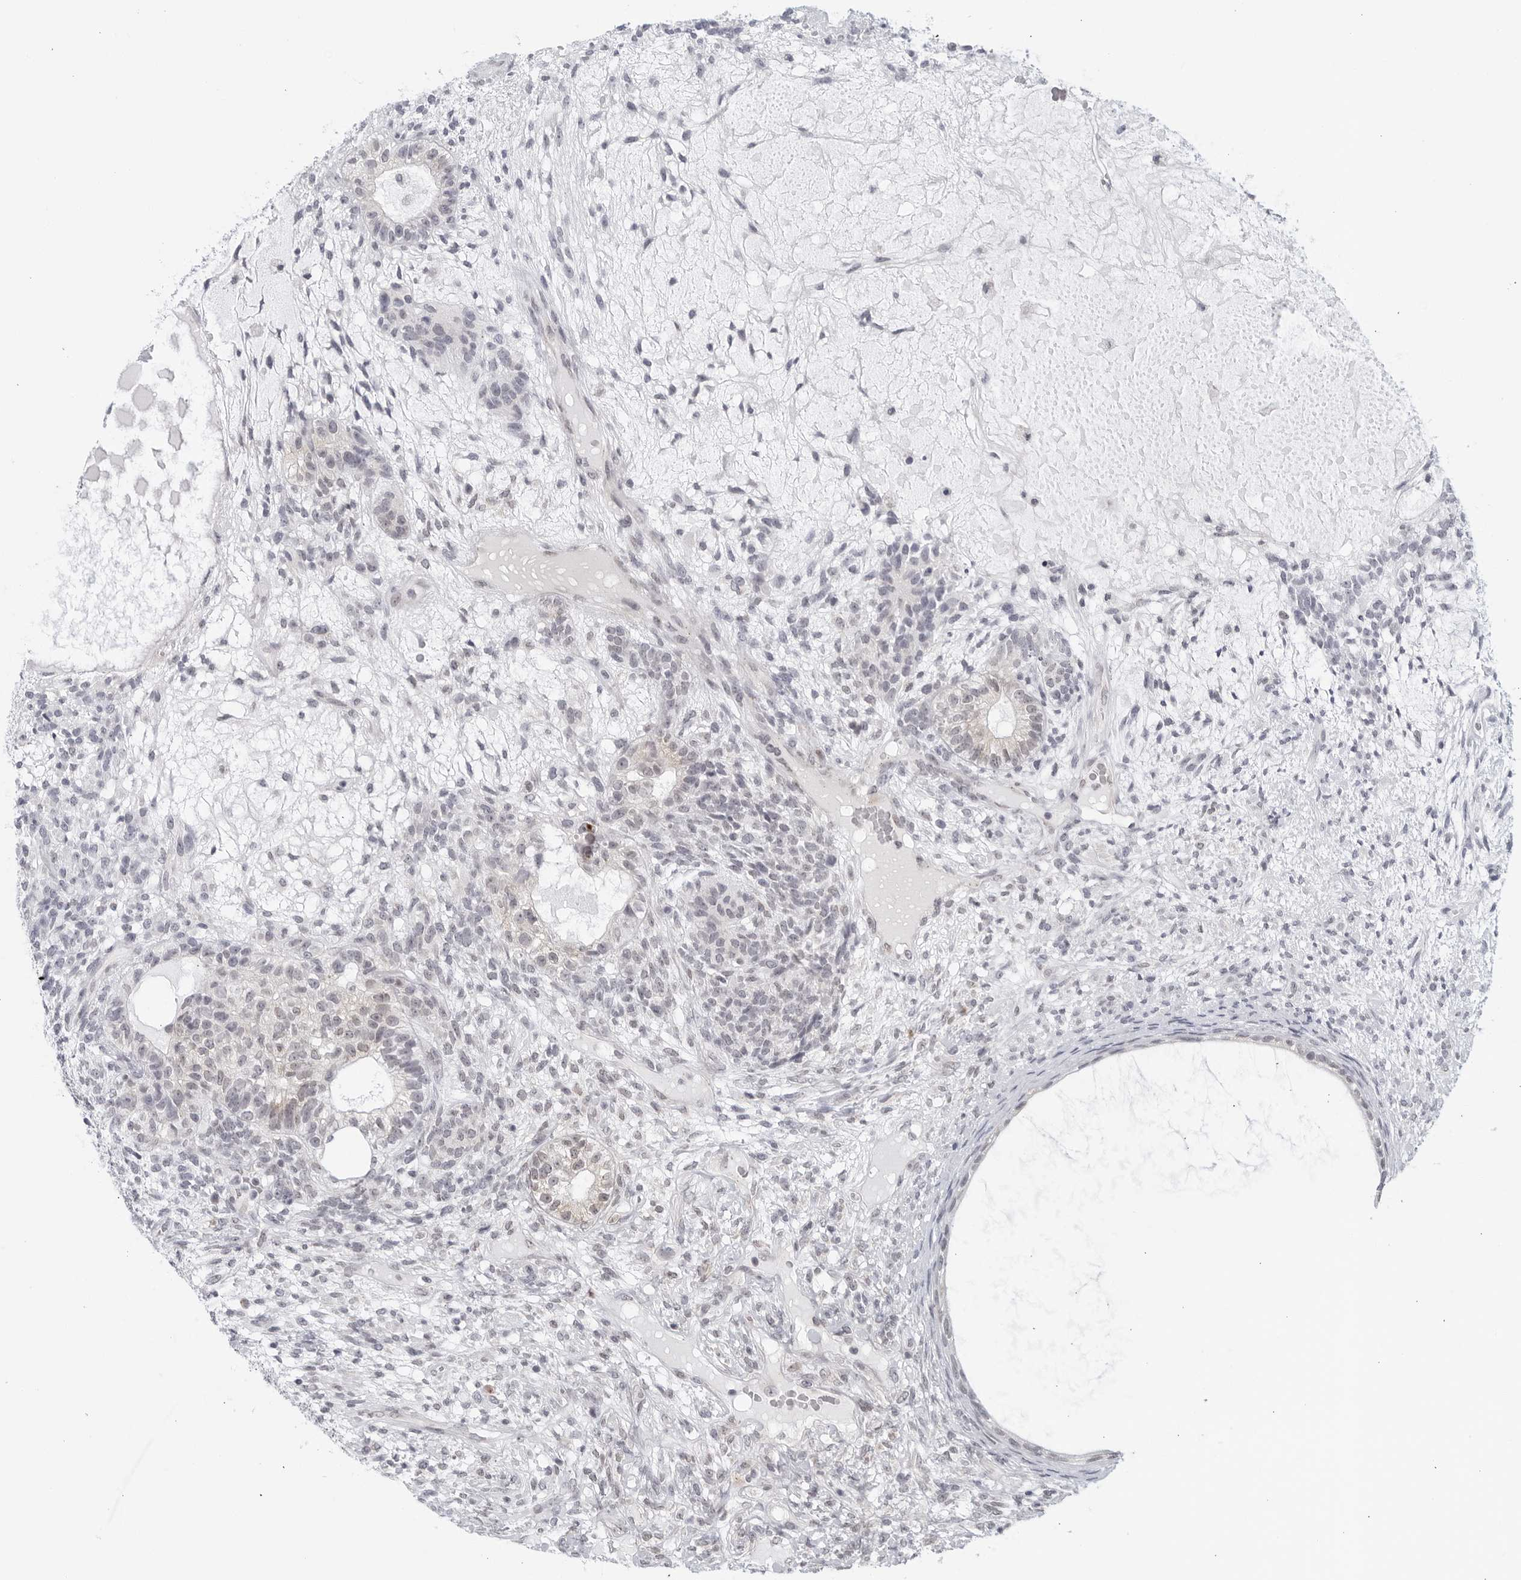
{"staining": {"intensity": "weak", "quantity": "<25%", "location": "cytoplasmic/membranous"}, "tissue": "testis cancer", "cell_type": "Tumor cells", "image_type": "cancer", "snomed": [{"axis": "morphology", "description": "Seminoma, NOS"}, {"axis": "morphology", "description": "Carcinoma, Embryonal, NOS"}, {"axis": "topography", "description": "Testis"}], "caption": "Immunohistochemistry photomicrograph of testis cancer (embryonal carcinoma) stained for a protein (brown), which demonstrates no staining in tumor cells.", "gene": "WDTC1", "patient": {"sex": "male", "age": 28}}